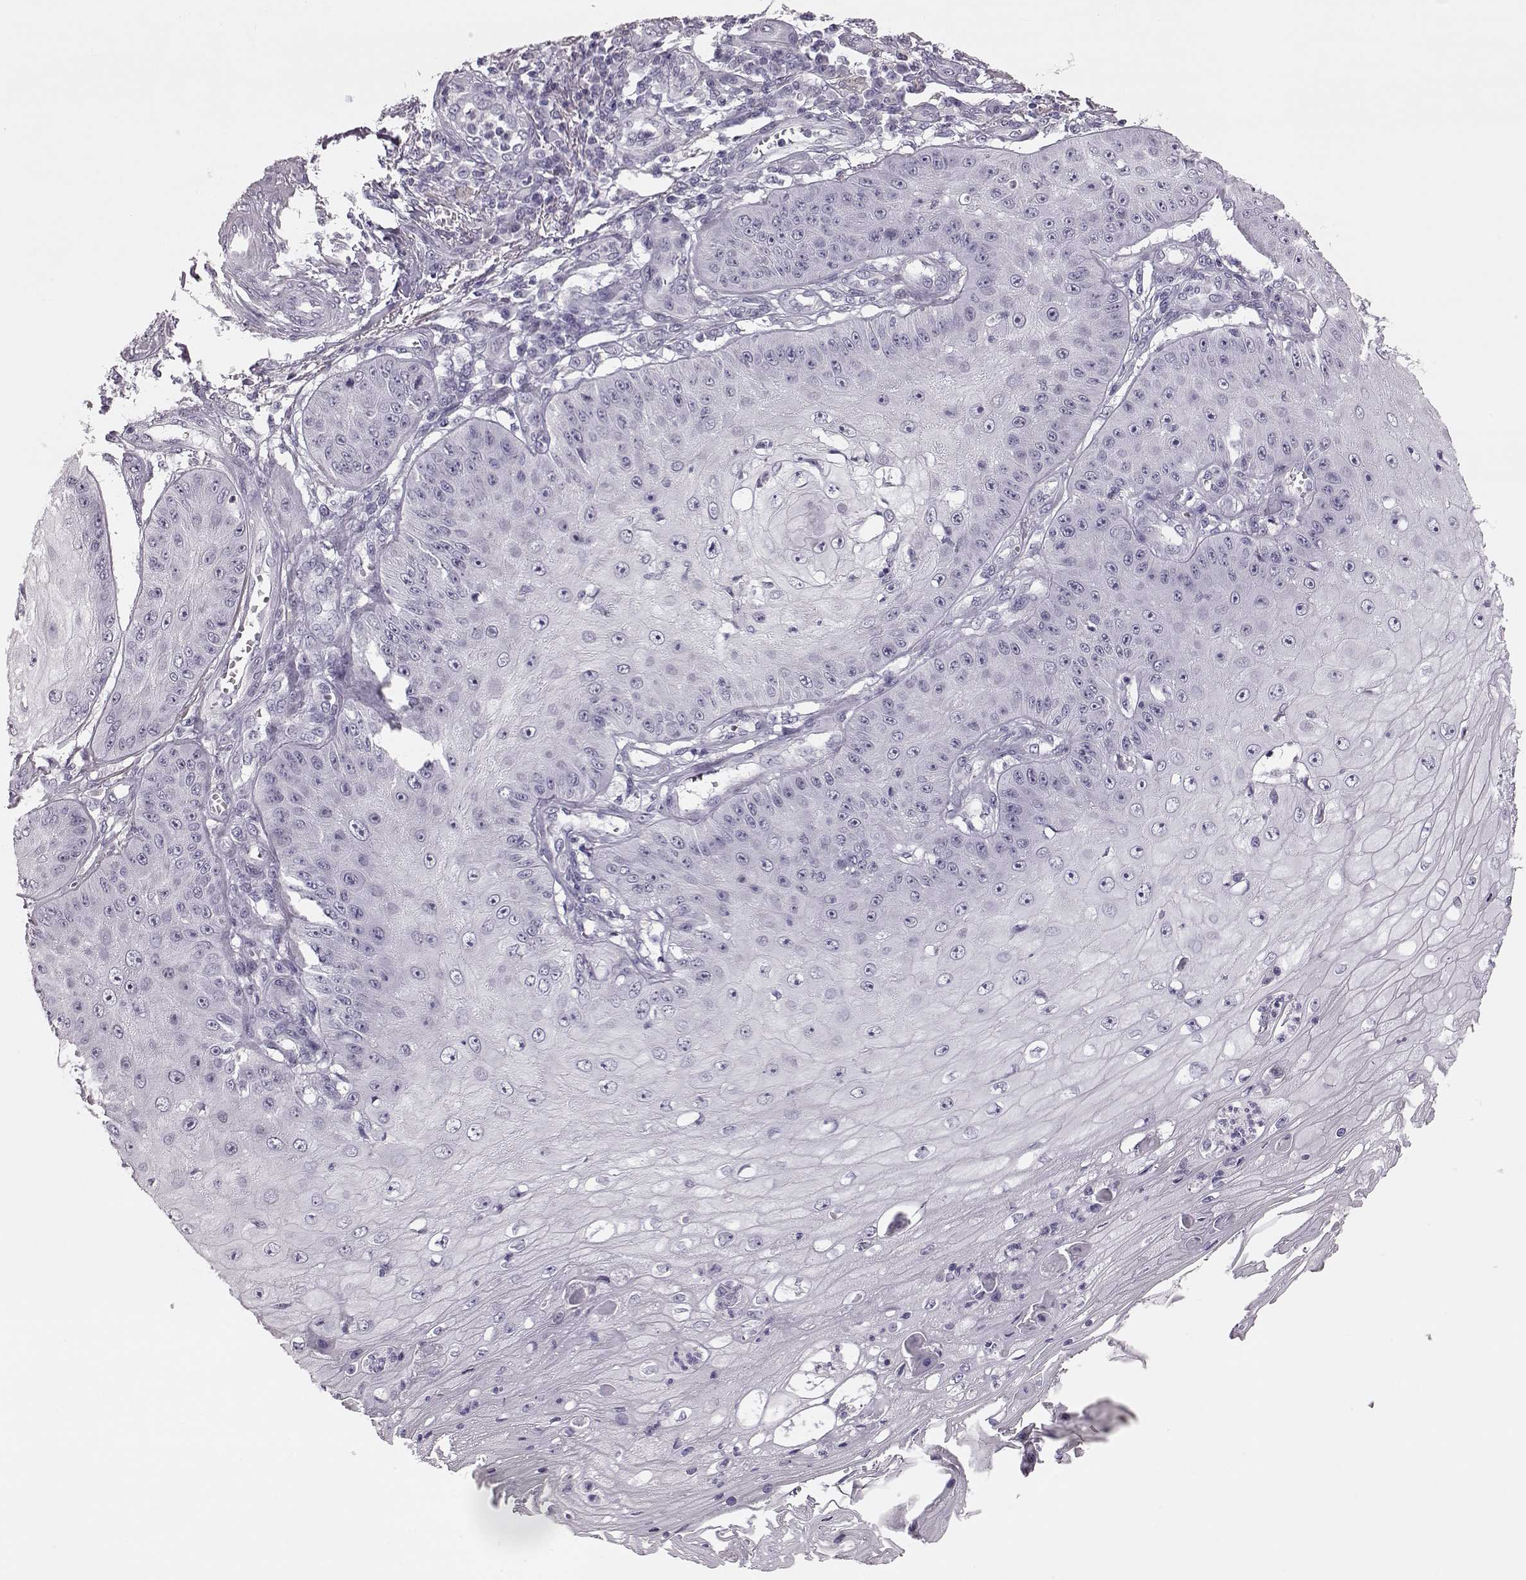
{"staining": {"intensity": "negative", "quantity": "none", "location": "none"}, "tissue": "skin cancer", "cell_type": "Tumor cells", "image_type": "cancer", "snomed": [{"axis": "morphology", "description": "Squamous cell carcinoma, NOS"}, {"axis": "topography", "description": "Skin"}], "caption": "The image shows no significant staining in tumor cells of squamous cell carcinoma (skin).", "gene": "BFSP2", "patient": {"sex": "male", "age": 70}}